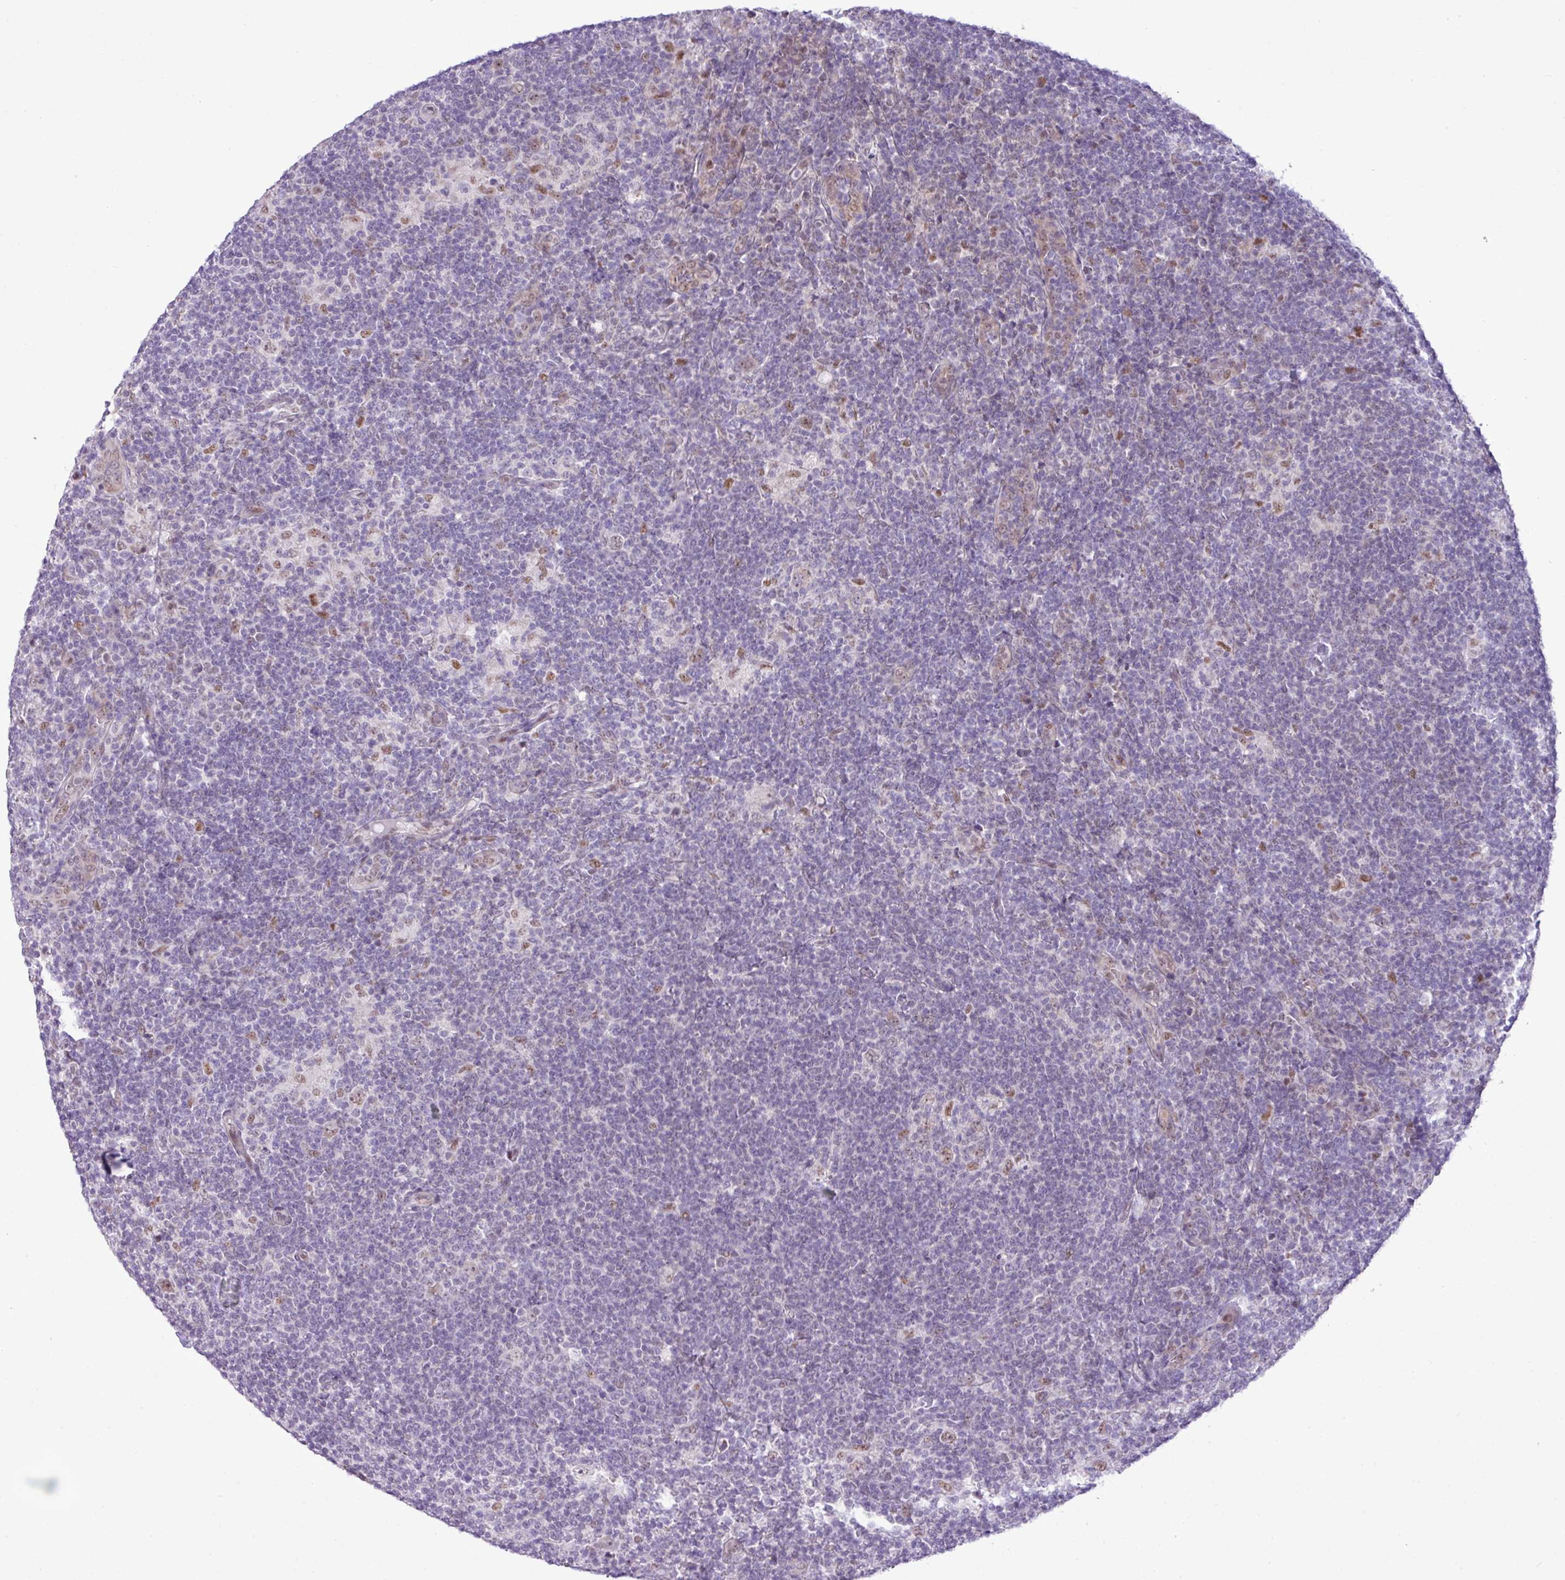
{"staining": {"intensity": "moderate", "quantity": "25%-75%", "location": "cytoplasmic/membranous,nuclear"}, "tissue": "lymphoma", "cell_type": "Tumor cells", "image_type": "cancer", "snomed": [{"axis": "morphology", "description": "Hodgkin's disease, NOS"}, {"axis": "topography", "description": "Lymph node"}], "caption": "Immunohistochemical staining of human lymphoma exhibits medium levels of moderate cytoplasmic/membranous and nuclear protein staining in about 25%-75% of tumor cells.", "gene": "ELOA2", "patient": {"sex": "female", "age": 57}}